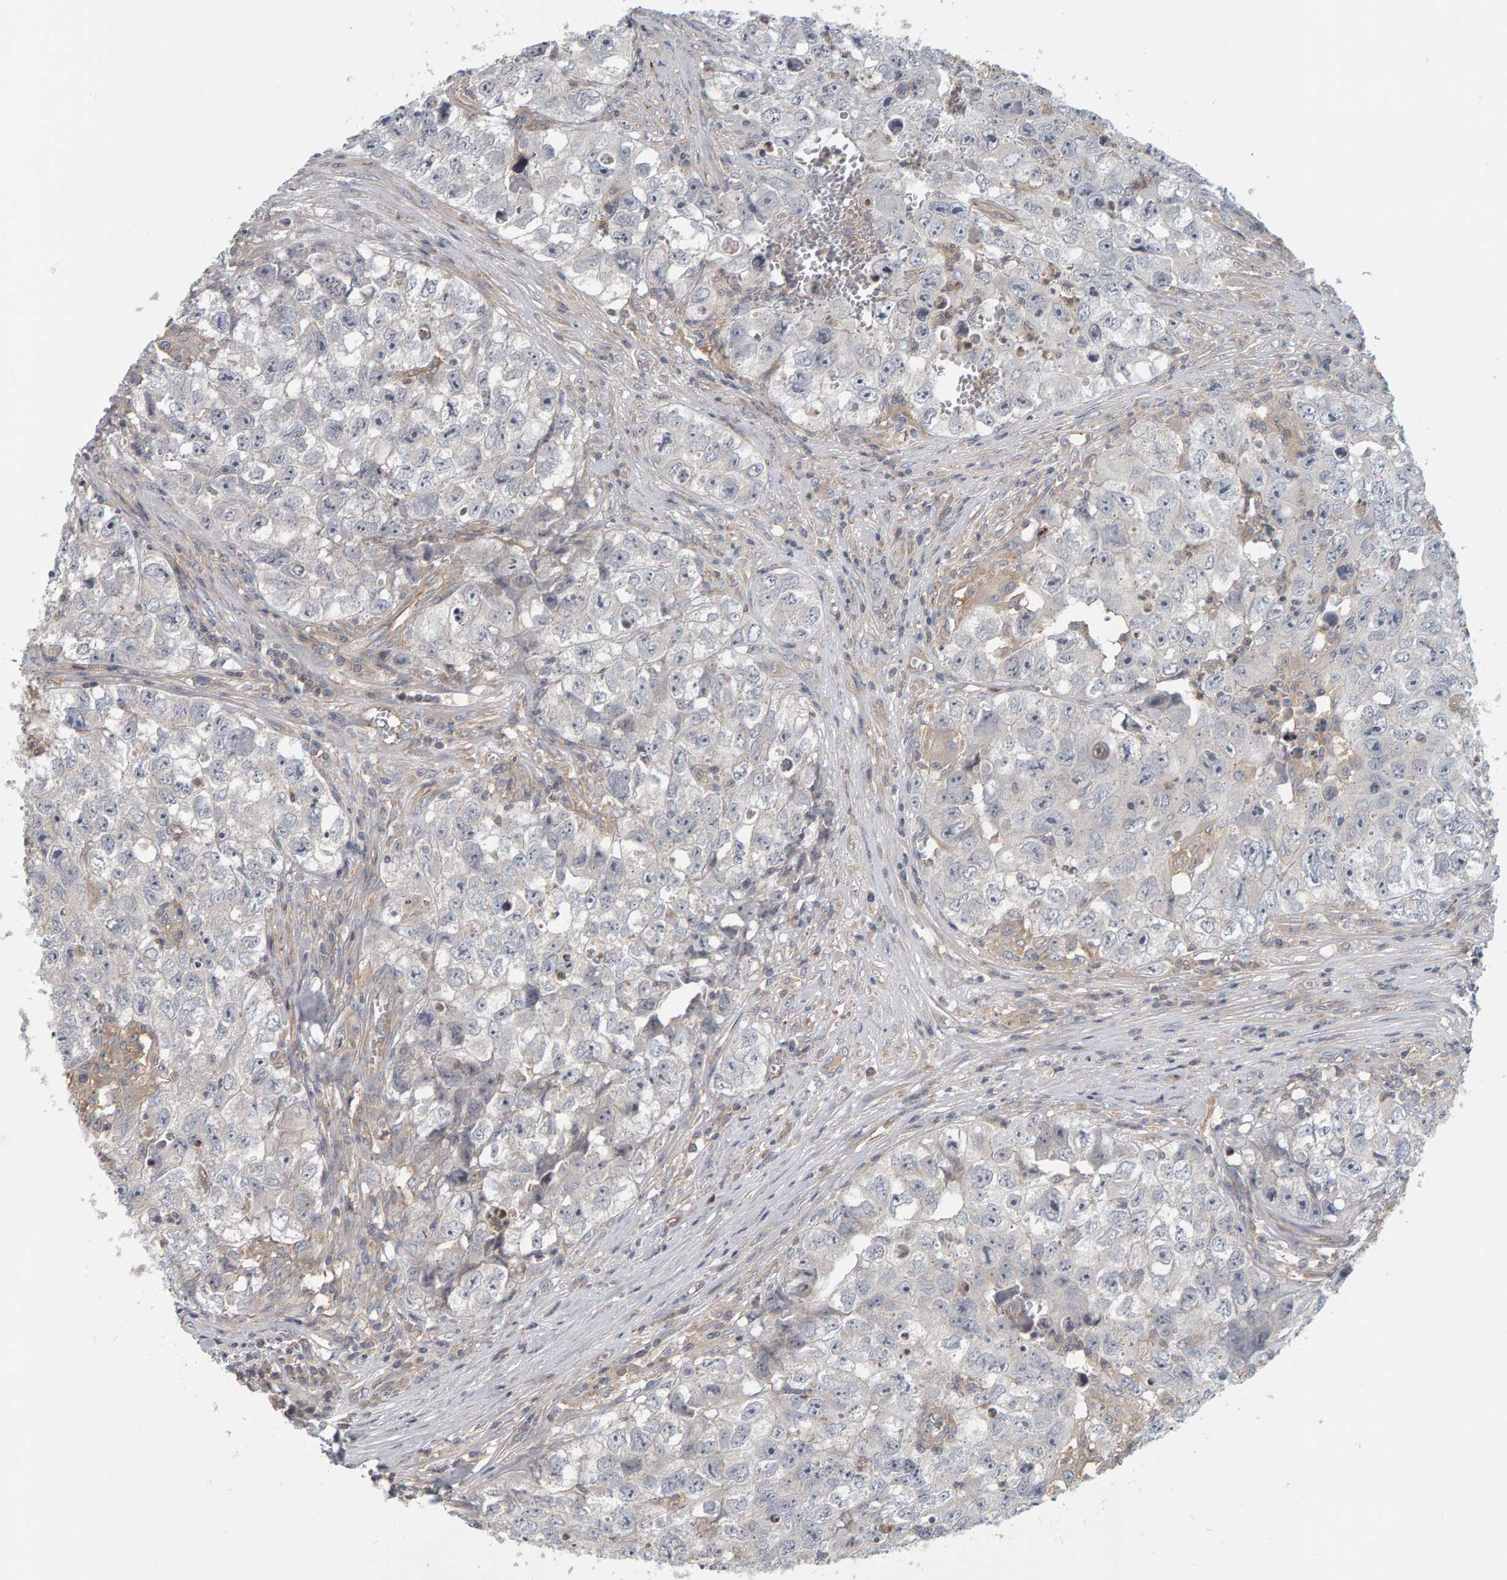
{"staining": {"intensity": "negative", "quantity": "none", "location": "none"}, "tissue": "testis cancer", "cell_type": "Tumor cells", "image_type": "cancer", "snomed": [{"axis": "morphology", "description": "Seminoma, NOS"}, {"axis": "morphology", "description": "Carcinoma, Embryonal, NOS"}, {"axis": "topography", "description": "Testis"}], "caption": "Immunohistochemical staining of human testis cancer demonstrates no significant expression in tumor cells.", "gene": "C9orf72", "patient": {"sex": "male", "age": 43}}